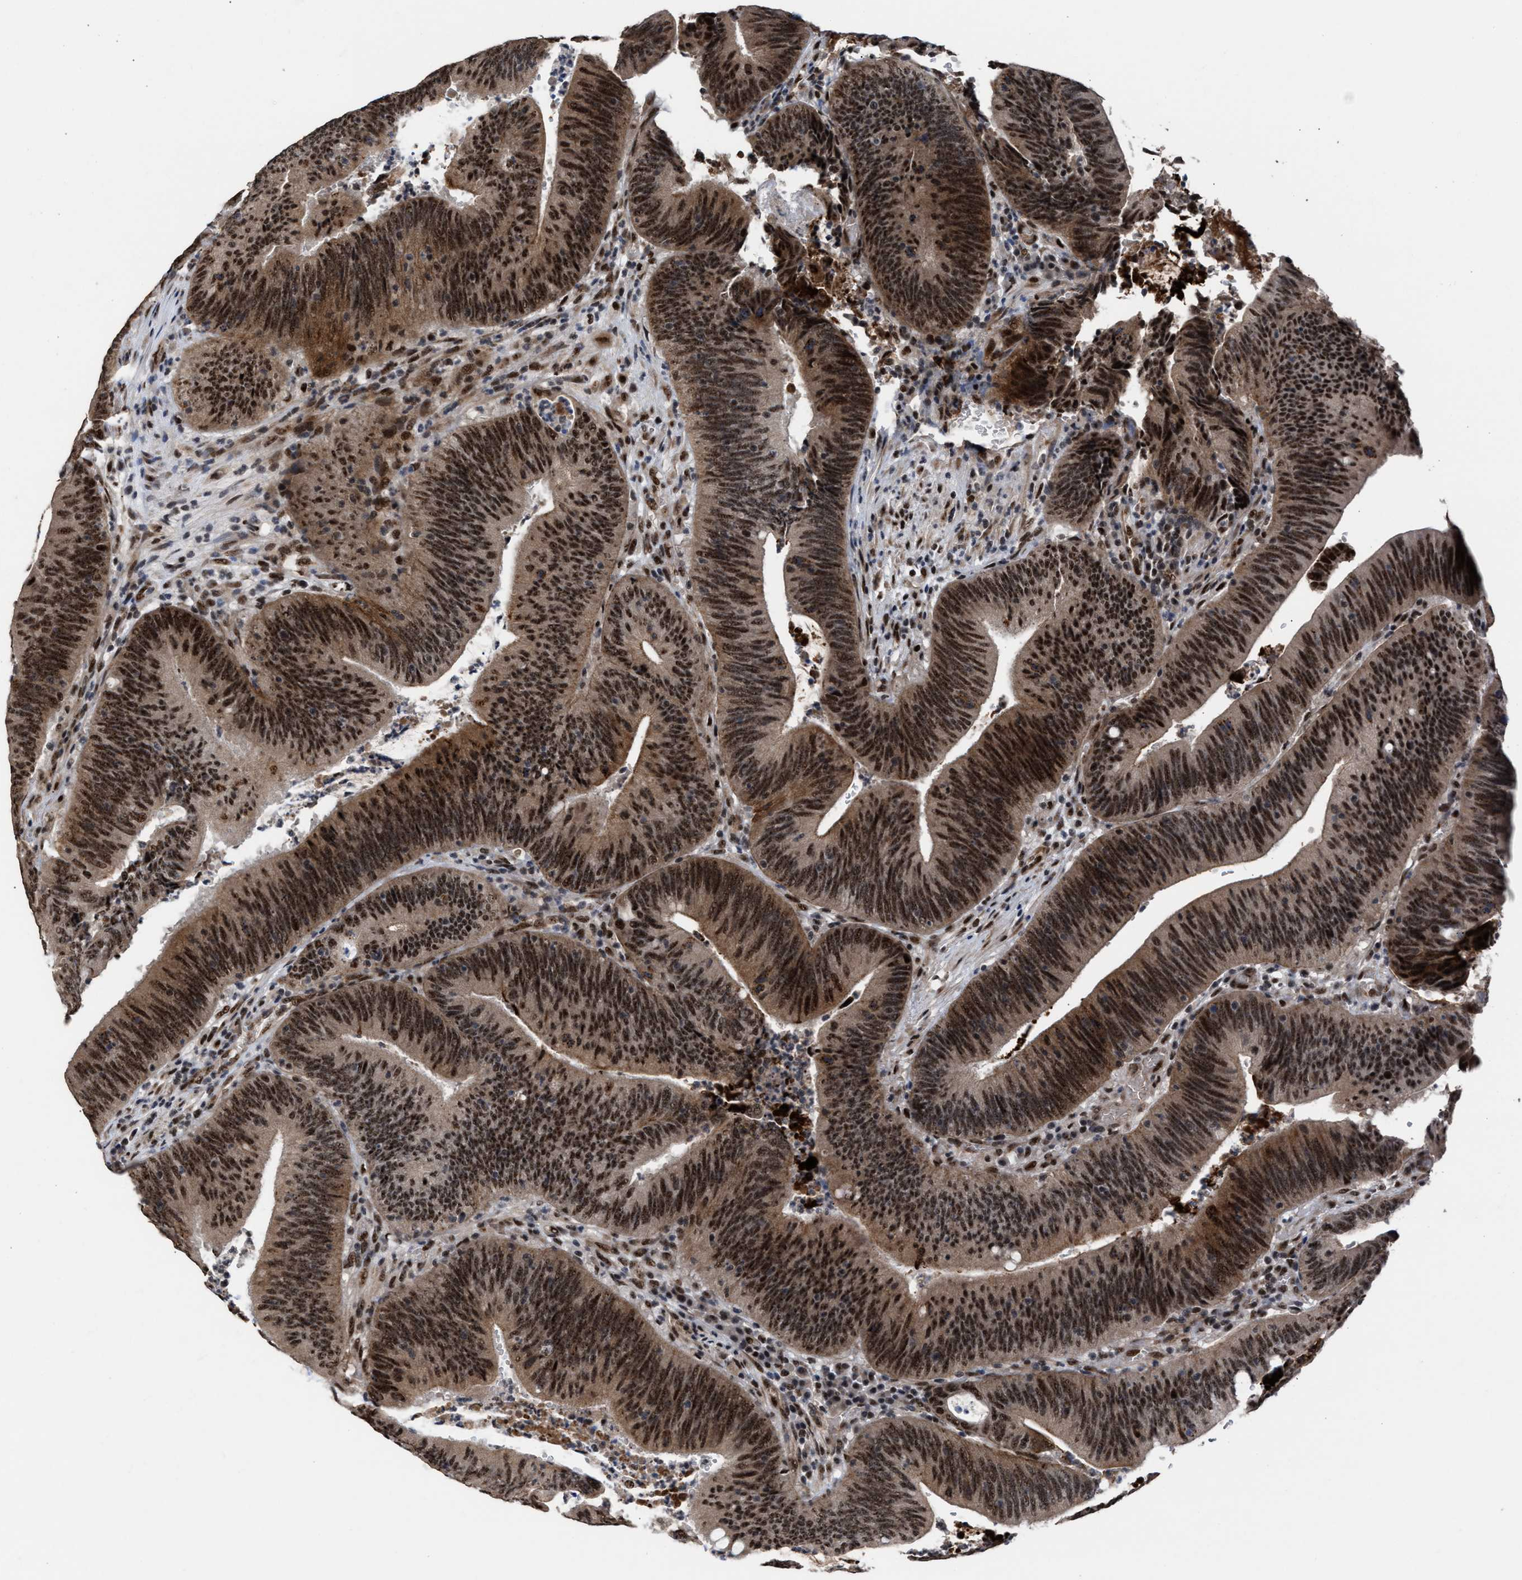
{"staining": {"intensity": "strong", "quantity": ">75%", "location": "cytoplasmic/membranous,nuclear"}, "tissue": "colorectal cancer", "cell_type": "Tumor cells", "image_type": "cancer", "snomed": [{"axis": "morphology", "description": "Normal tissue, NOS"}, {"axis": "morphology", "description": "Adenocarcinoma, NOS"}, {"axis": "topography", "description": "Rectum"}], "caption": "Human adenocarcinoma (colorectal) stained with a brown dye displays strong cytoplasmic/membranous and nuclear positive expression in approximately >75% of tumor cells.", "gene": "EIF4A3", "patient": {"sex": "female", "age": 66}}